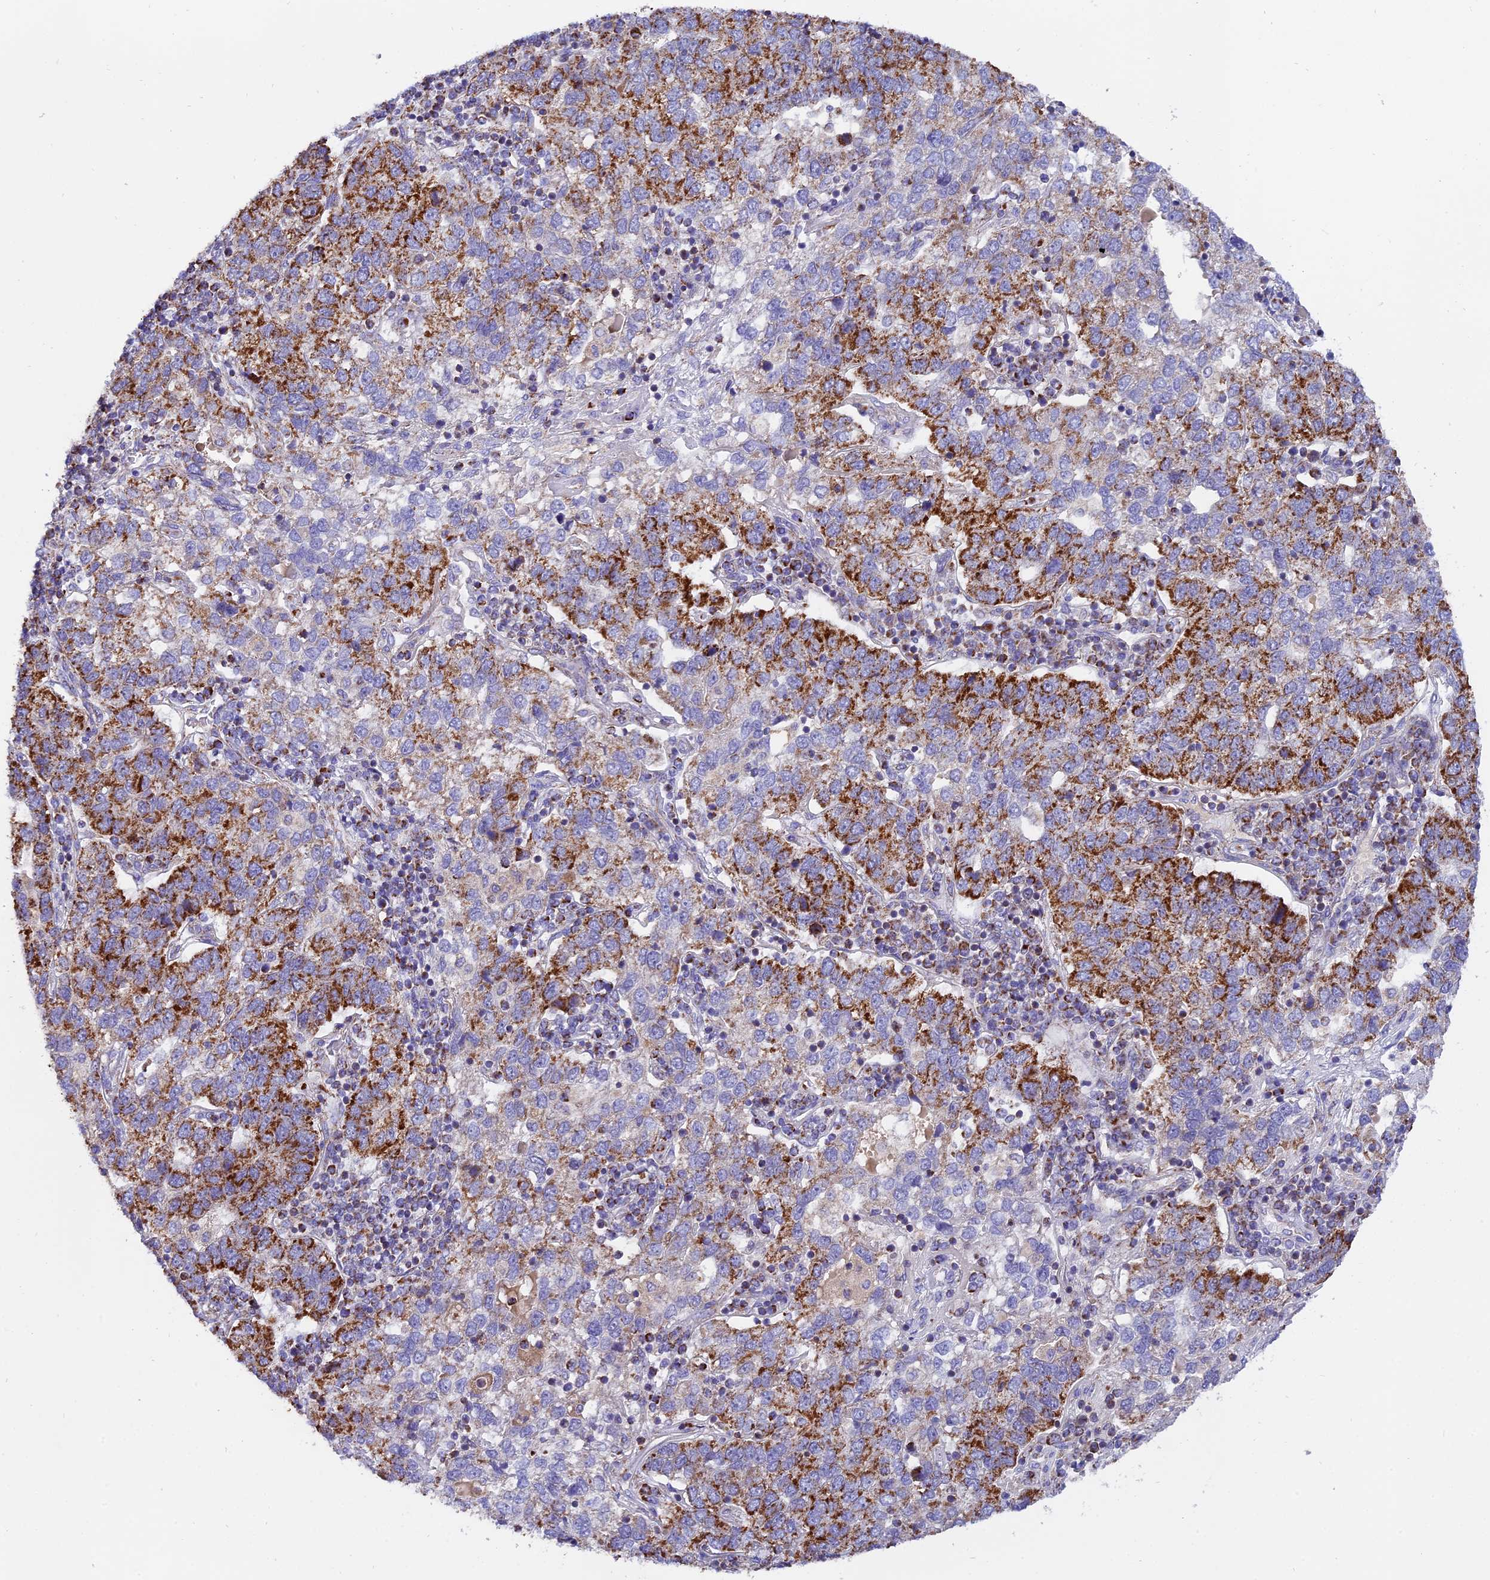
{"staining": {"intensity": "strong", "quantity": "25%-75%", "location": "cytoplasmic/membranous"}, "tissue": "pancreatic cancer", "cell_type": "Tumor cells", "image_type": "cancer", "snomed": [{"axis": "morphology", "description": "Adenocarcinoma, NOS"}, {"axis": "topography", "description": "Pancreas"}], "caption": "High-power microscopy captured an IHC image of adenocarcinoma (pancreatic), revealing strong cytoplasmic/membranous positivity in approximately 25%-75% of tumor cells.", "gene": "MRPS34", "patient": {"sex": "female", "age": 61}}